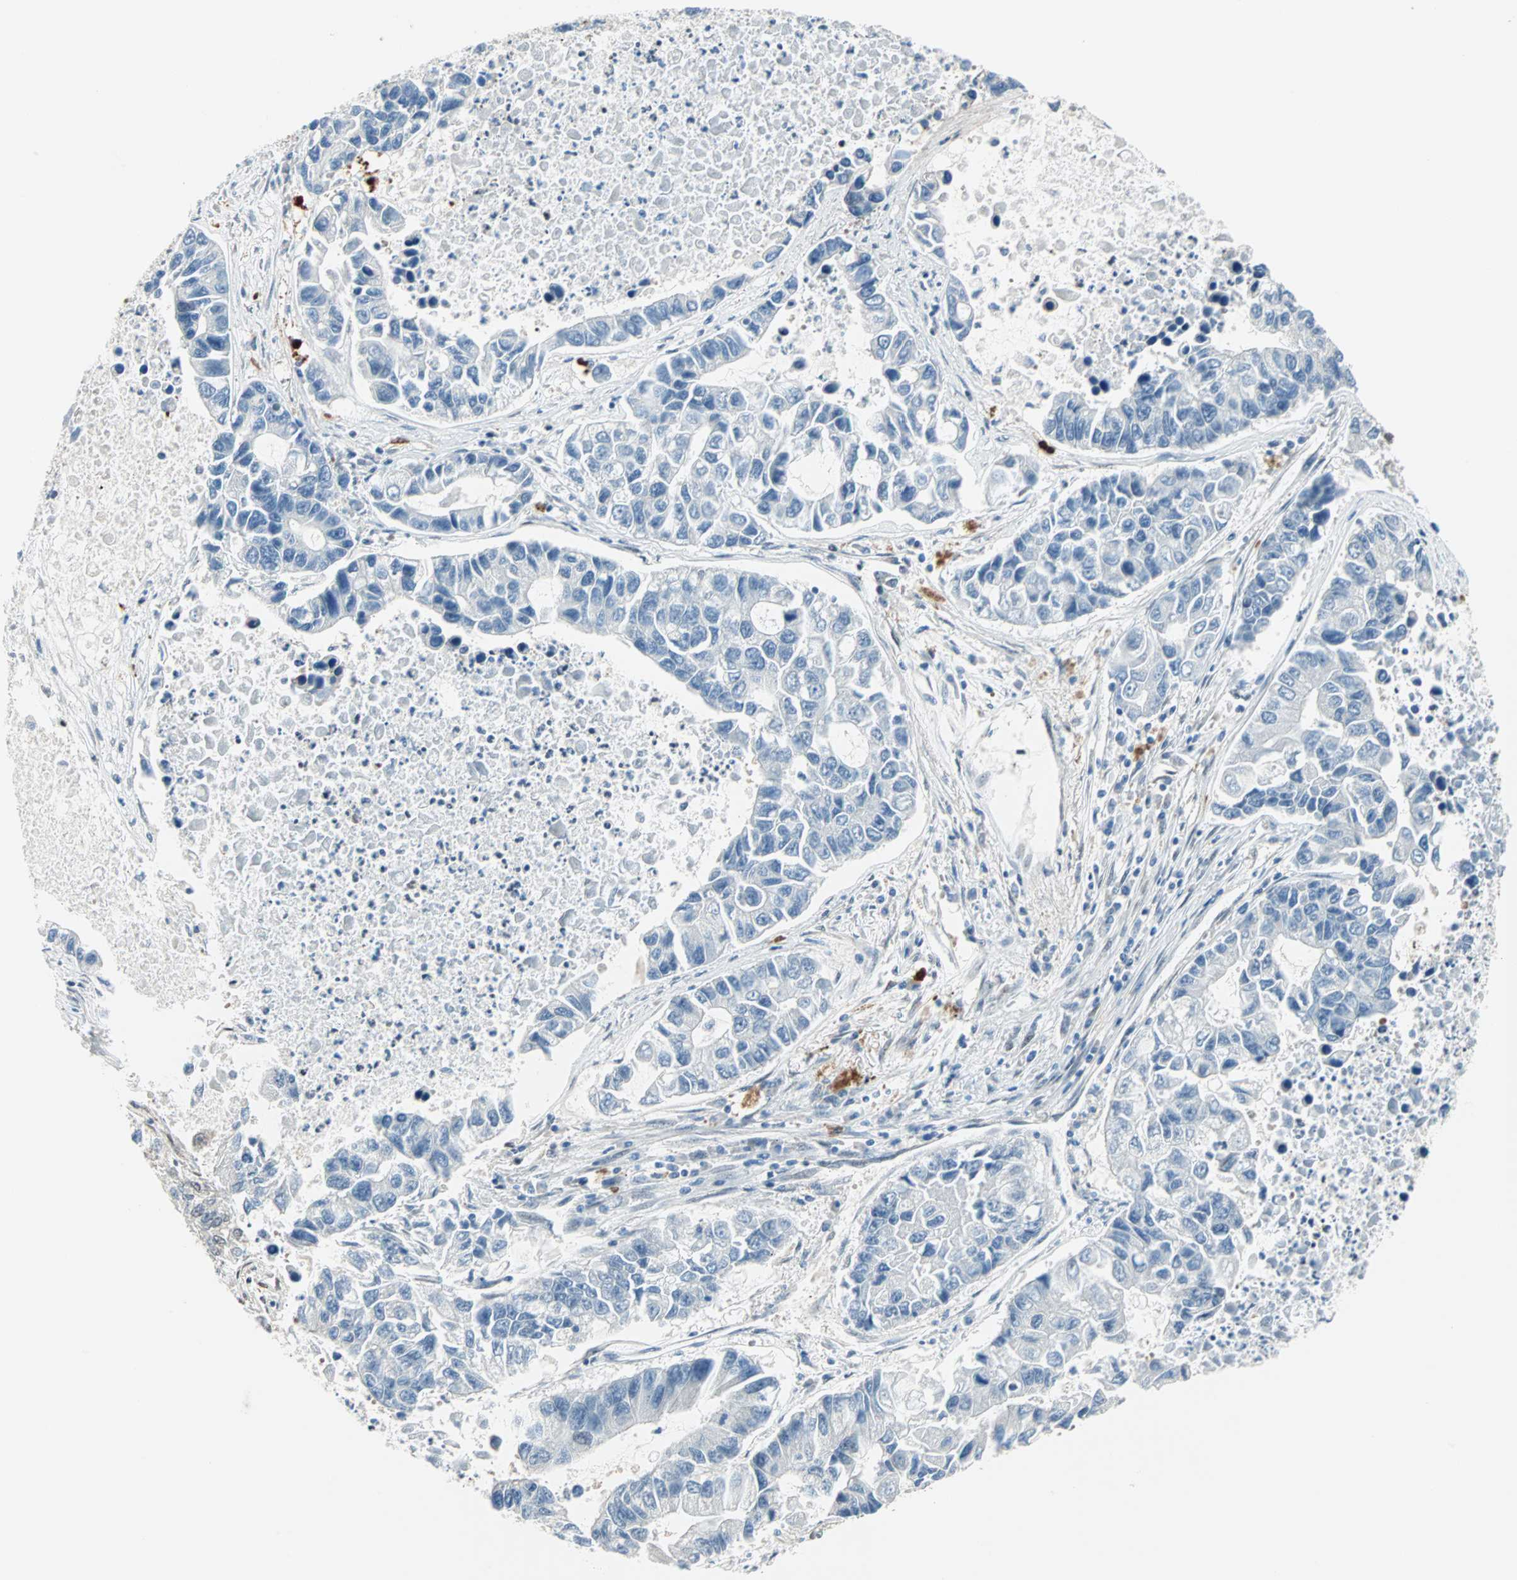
{"staining": {"intensity": "negative", "quantity": "none", "location": "none"}, "tissue": "lung cancer", "cell_type": "Tumor cells", "image_type": "cancer", "snomed": [{"axis": "morphology", "description": "Adenocarcinoma, NOS"}, {"axis": "topography", "description": "Lung"}], "caption": "This photomicrograph is of lung cancer stained with IHC to label a protein in brown with the nuclei are counter-stained blue. There is no staining in tumor cells.", "gene": "WWTR1", "patient": {"sex": "female", "age": 51}}